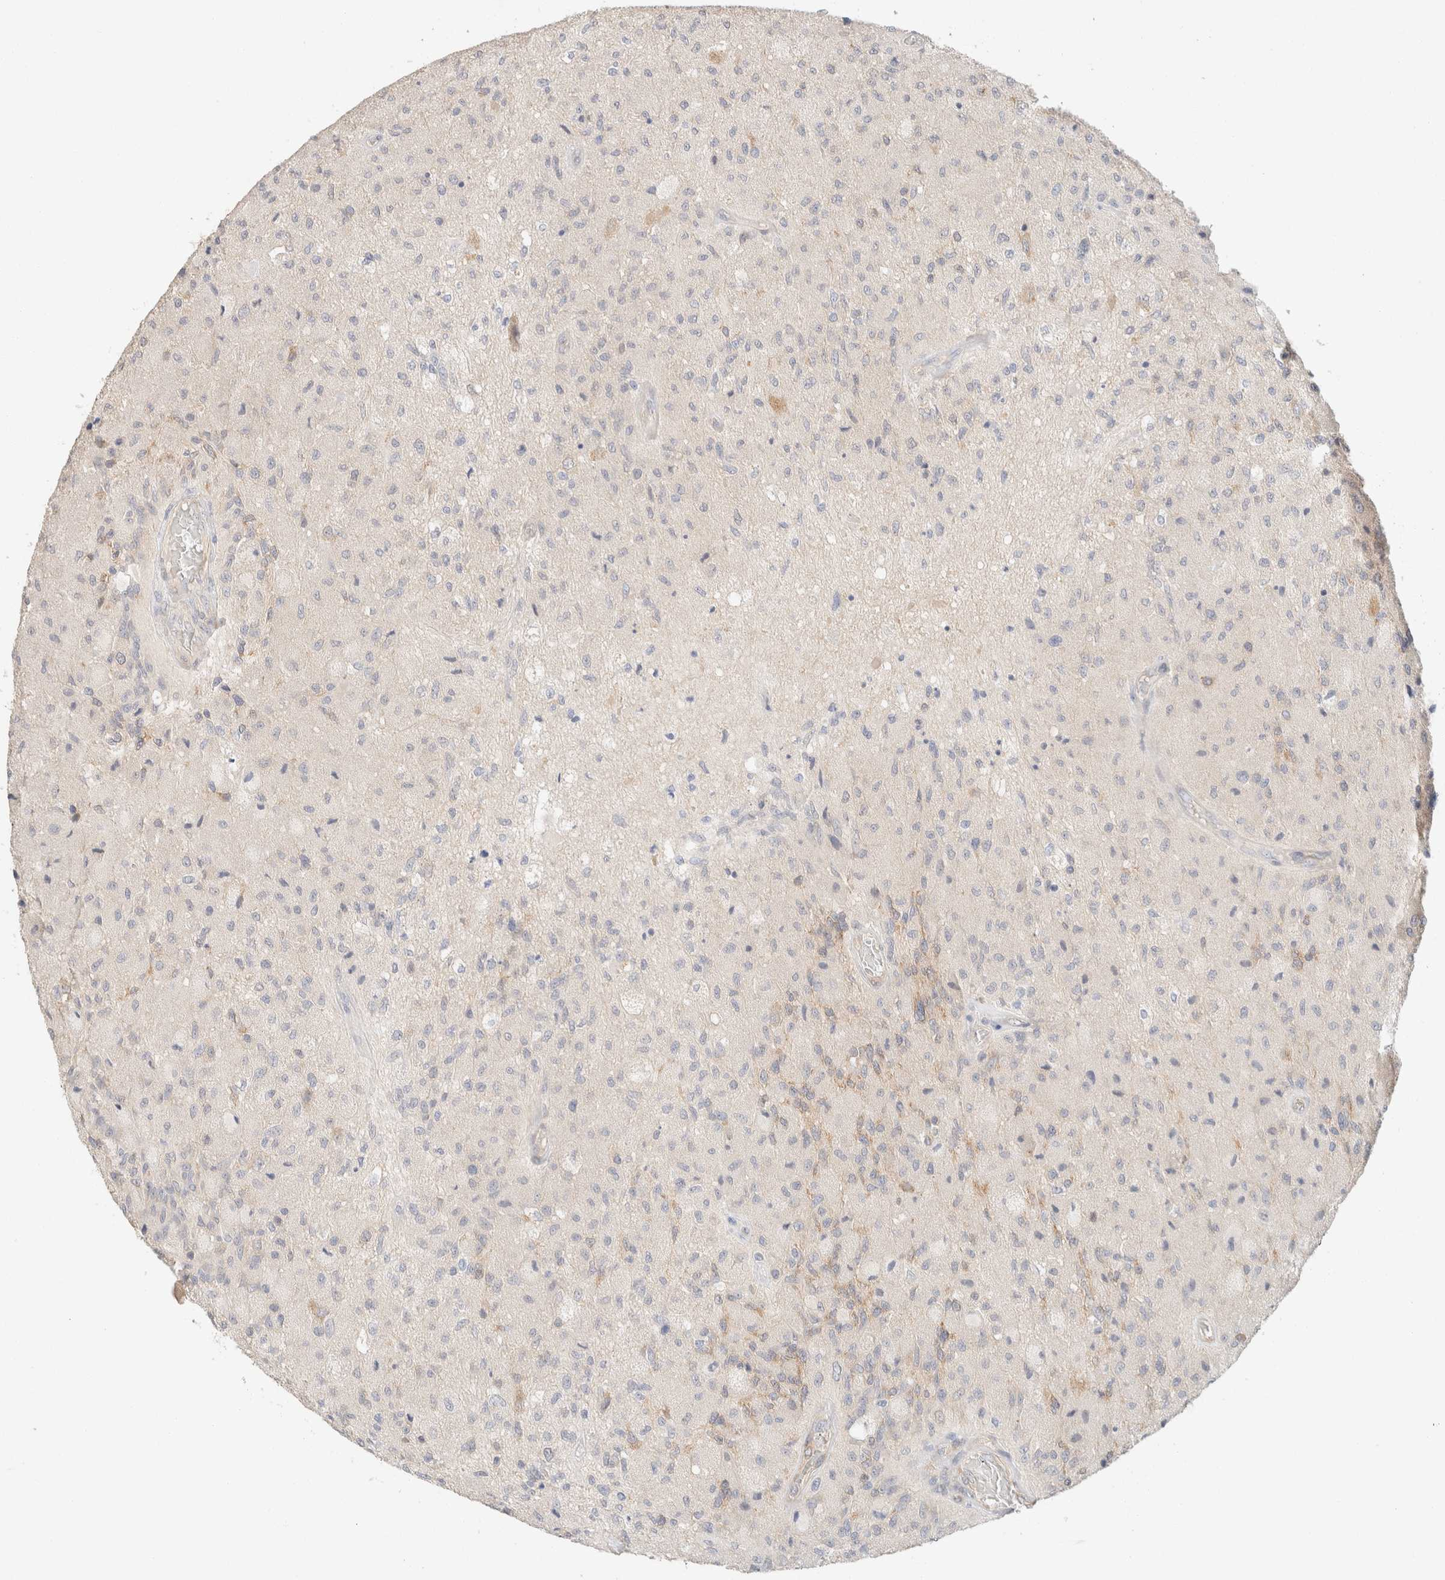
{"staining": {"intensity": "negative", "quantity": "none", "location": "none"}, "tissue": "glioma", "cell_type": "Tumor cells", "image_type": "cancer", "snomed": [{"axis": "morphology", "description": "Normal tissue, NOS"}, {"axis": "morphology", "description": "Glioma, malignant, High grade"}, {"axis": "topography", "description": "Cerebral cortex"}], "caption": "Immunohistochemistry image of glioma stained for a protein (brown), which exhibits no positivity in tumor cells.", "gene": "CSNK1E", "patient": {"sex": "male", "age": 77}}